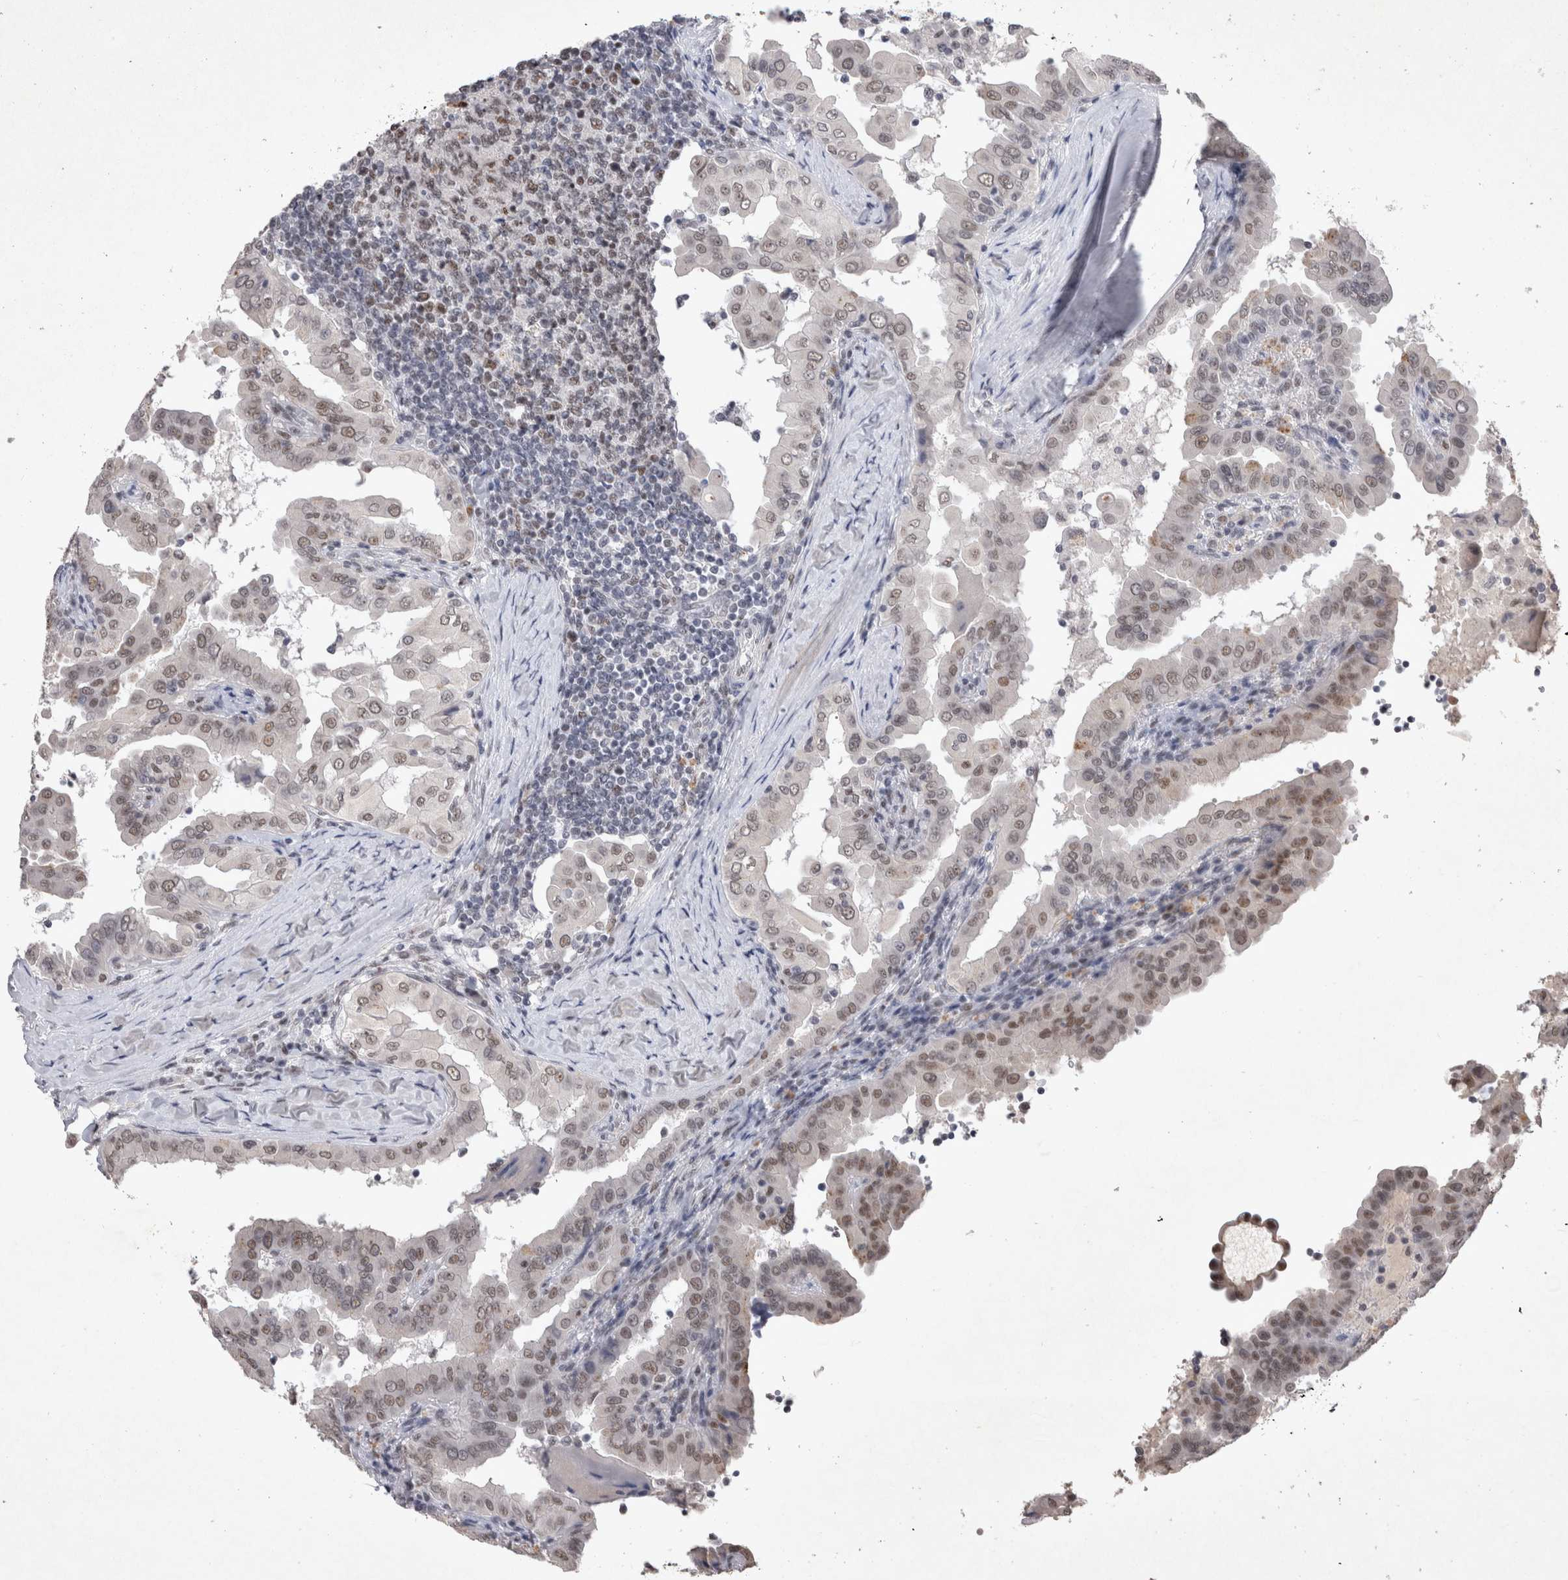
{"staining": {"intensity": "weak", "quantity": ">75%", "location": "nuclear"}, "tissue": "thyroid cancer", "cell_type": "Tumor cells", "image_type": "cancer", "snomed": [{"axis": "morphology", "description": "Papillary adenocarcinoma, NOS"}, {"axis": "topography", "description": "Thyroid gland"}], "caption": "A low amount of weak nuclear expression is identified in approximately >75% of tumor cells in papillary adenocarcinoma (thyroid) tissue.", "gene": "RBM6", "patient": {"sex": "male", "age": 33}}